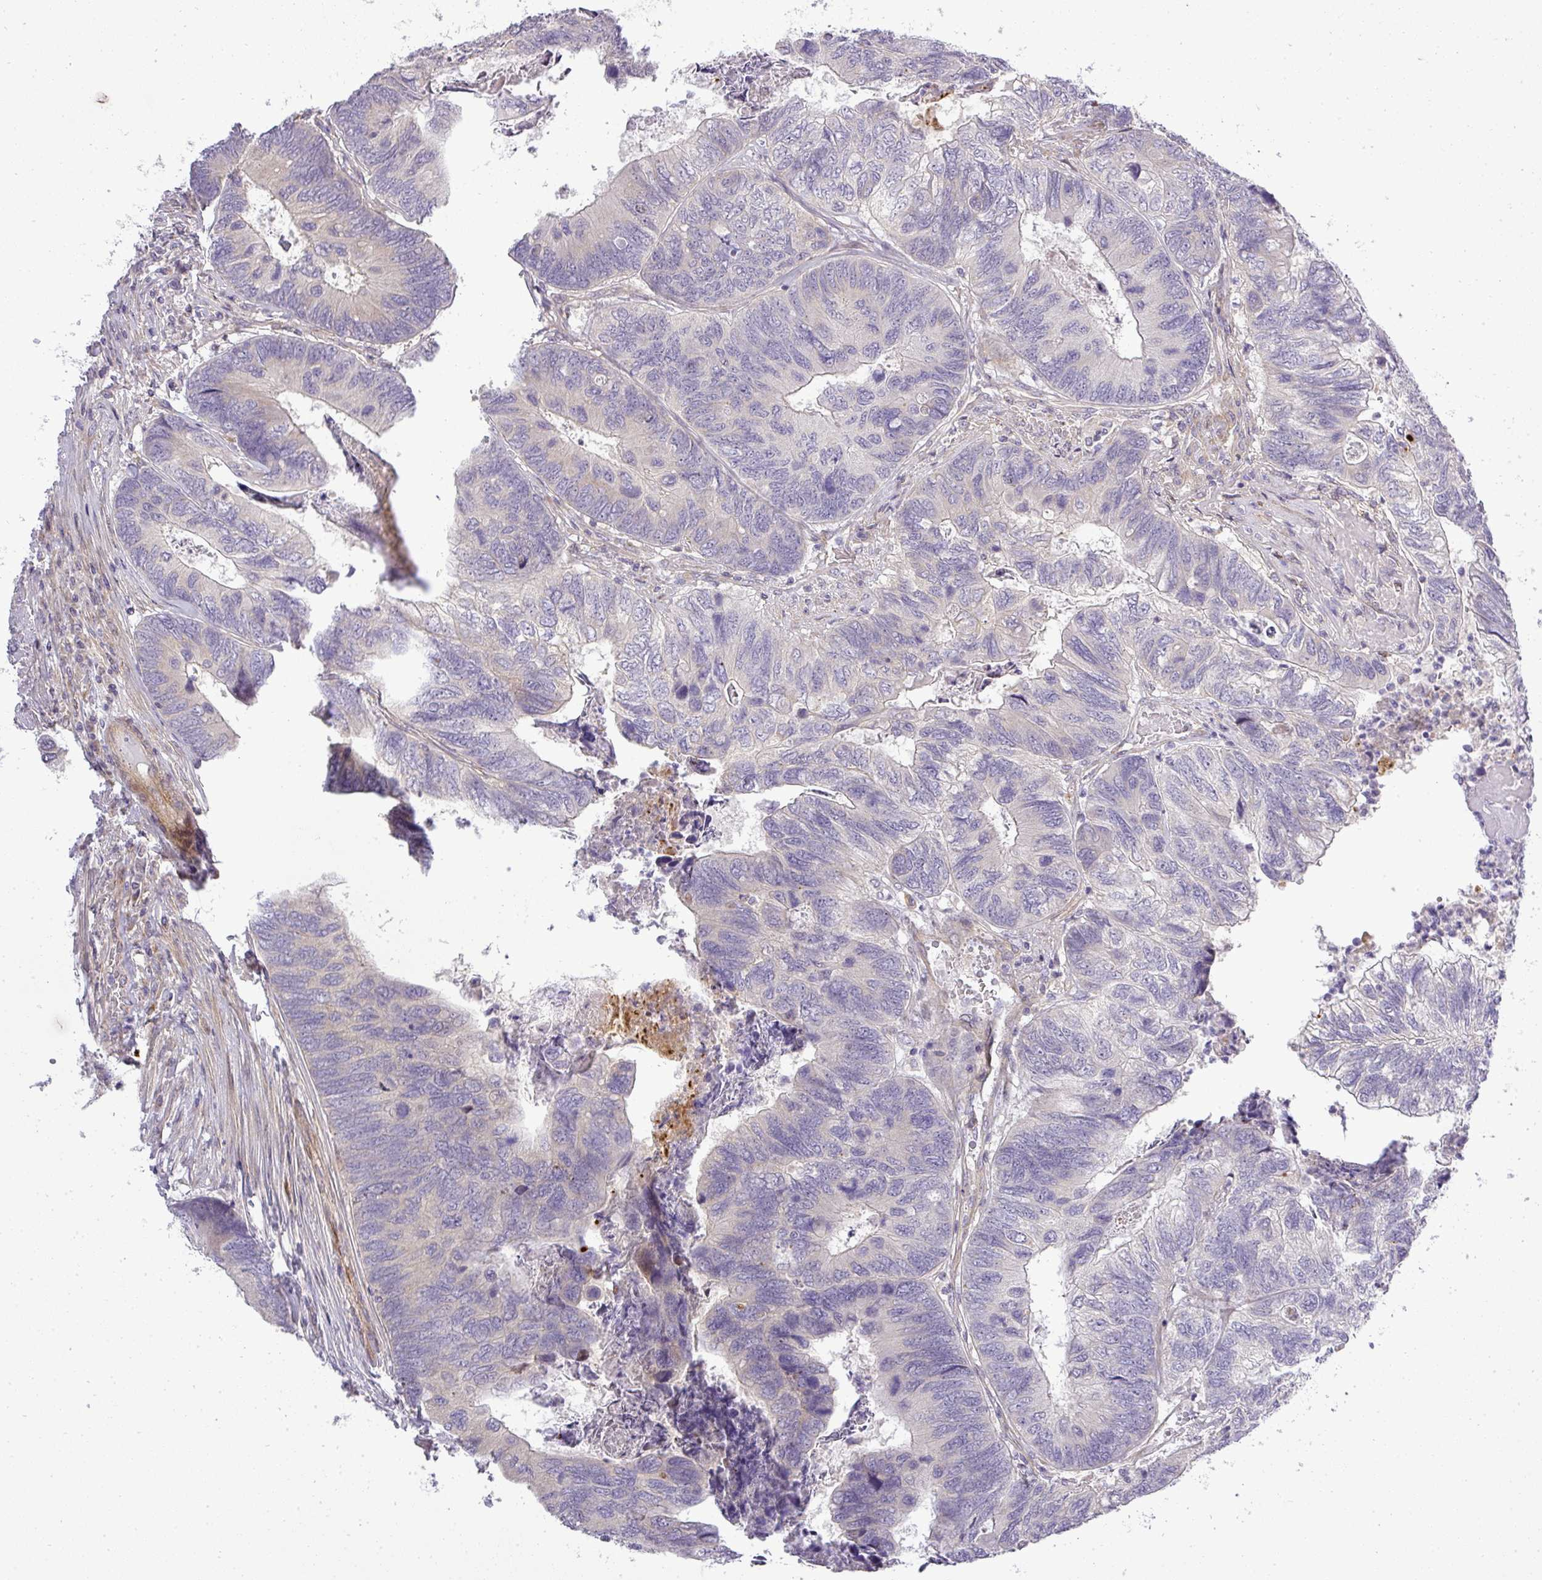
{"staining": {"intensity": "negative", "quantity": "none", "location": "none"}, "tissue": "colorectal cancer", "cell_type": "Tumor cells", "image_type": "cancer", "snomed": [{"axis": "morphology", "description": "Adenocarcinoma, NOS"}, {"axis": "topography", "description": "Colon"}], "caption": "Protein analysis of colorectal adenocarcinoma displays no significant expression in tumor cells.", "gene": "ZDHHC1", "patient": {"sex": "female", "age": 67}}